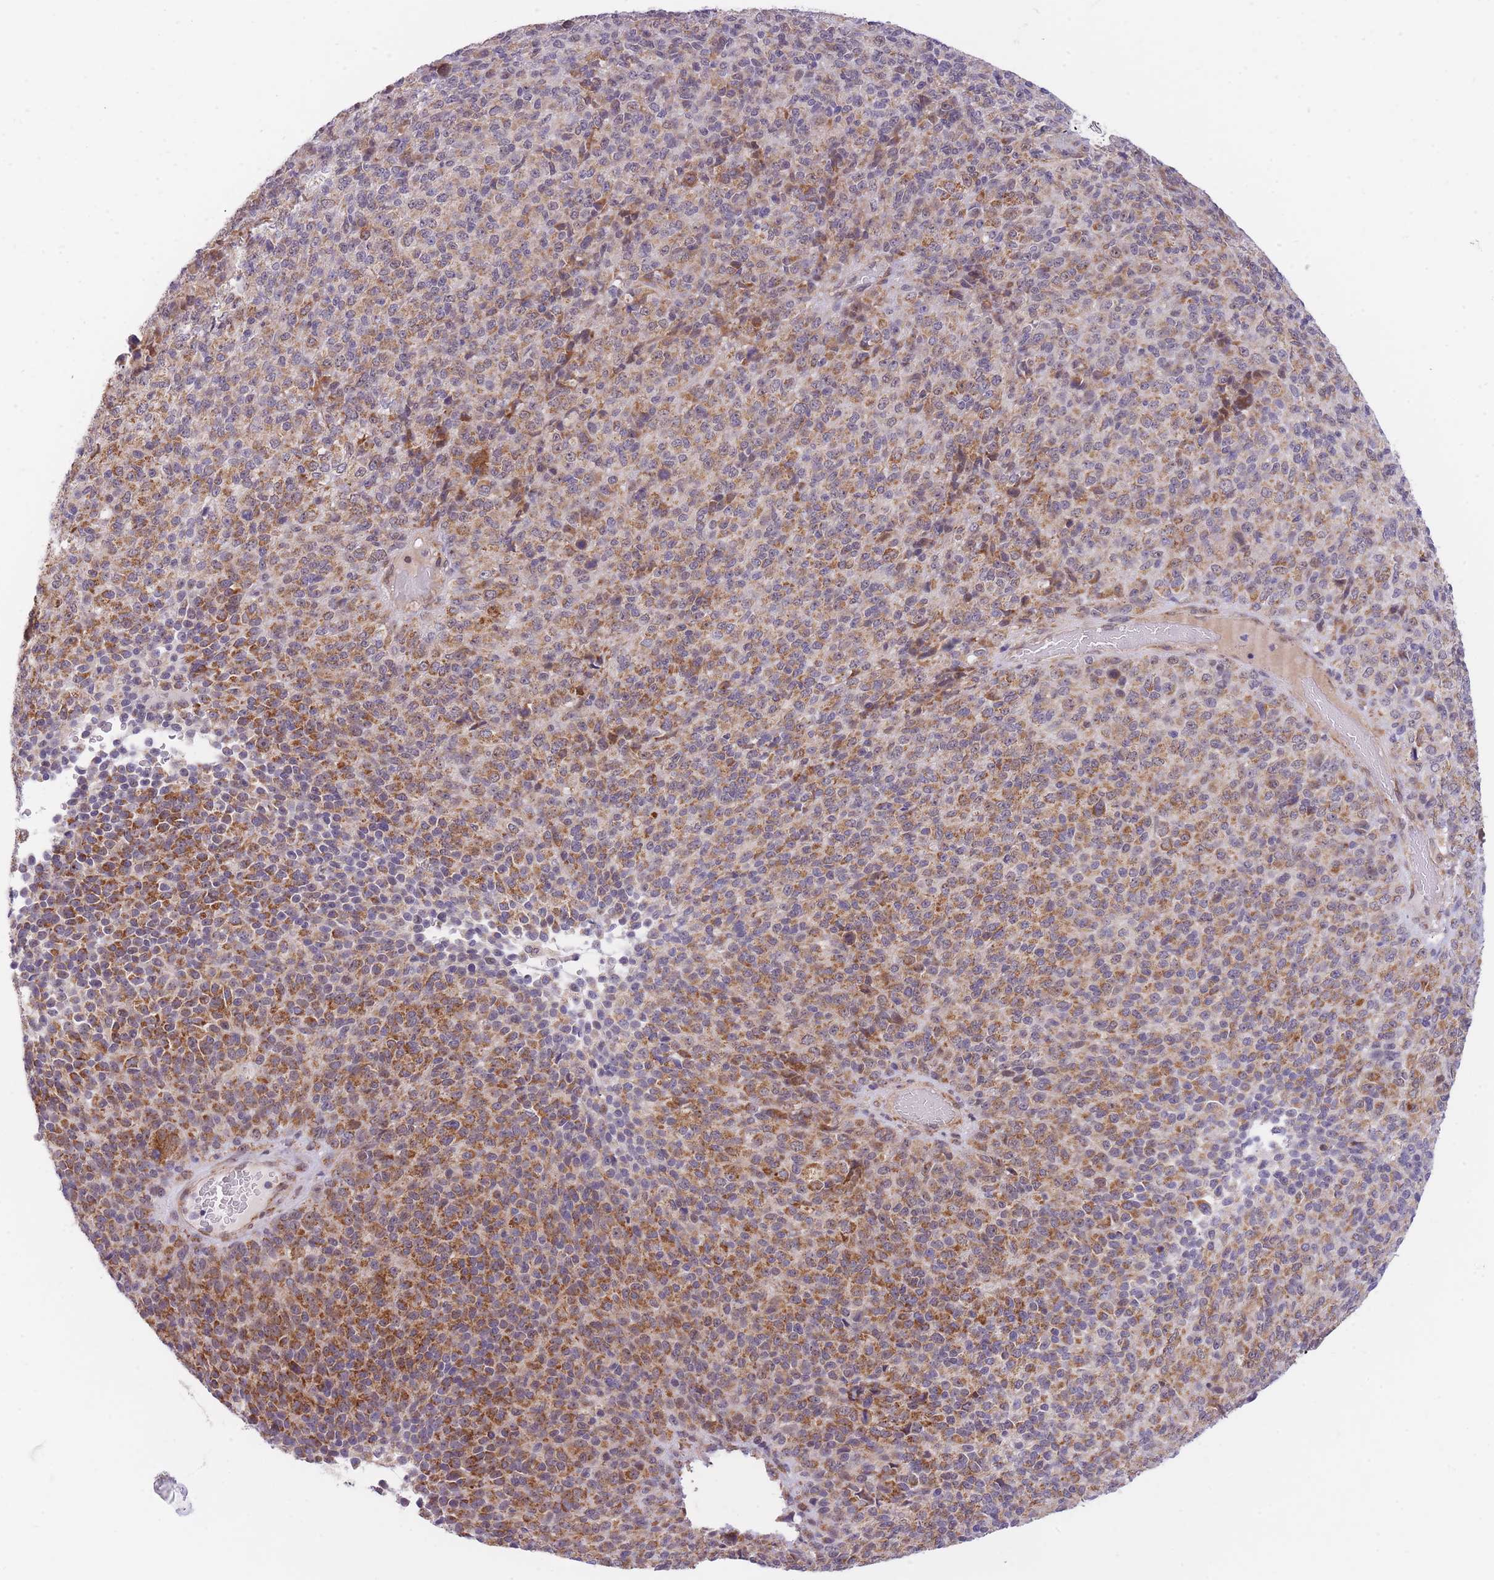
{"staining": {"intensity": "moderate", "quantity": ">75%", "location": "cytoplasmic/membranous"}, "tissue": "melanoma", "cell_type": "Tumor cells", "image_type": "cancer", "snomed": [{"axis": "morphology", "description": "Malignant melanoma, Metastatic site"}, {"axis": "topography", "description": "Brain"}], "caption": "Brown immunohistochemical staining in melanoma reveals moderate cytoplasmic/membranous expression in approximately >75% of tumor cells.", "gene": "EXOSC8", "patient": {"sex": "female", "age": 56}}